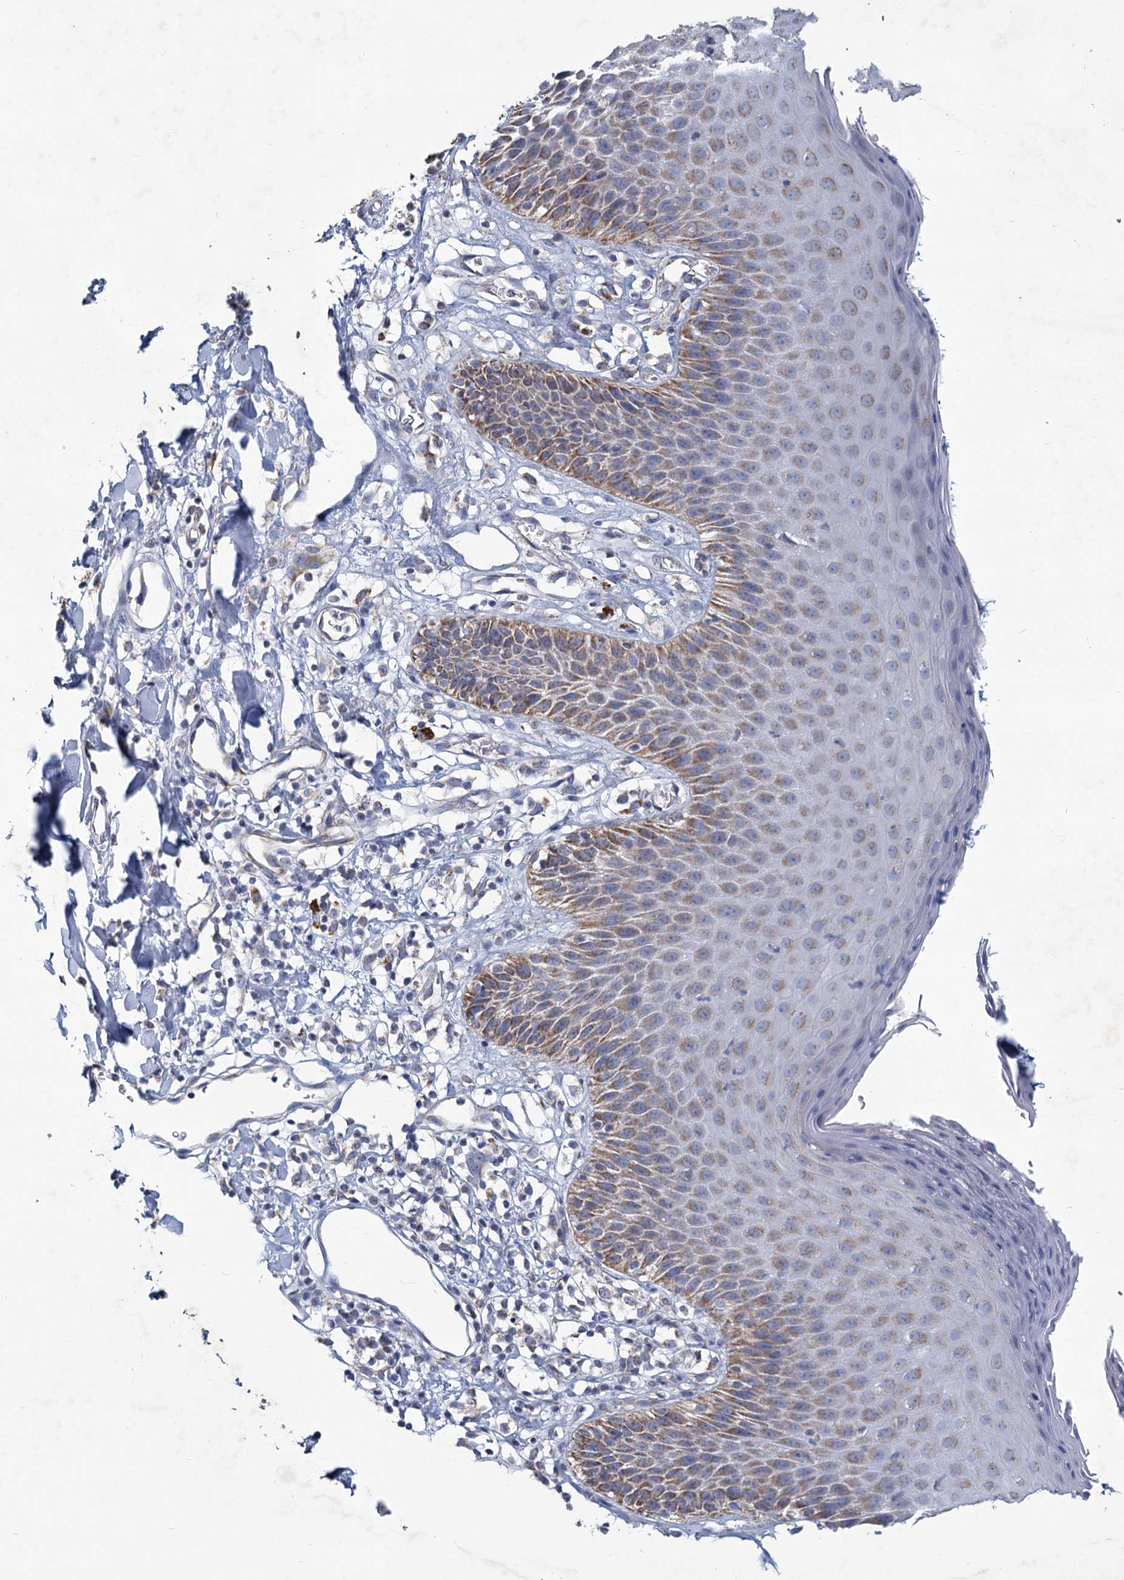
{"staining": {"intensity": "moderate", "quantity": ">75%", "location": "cytoplasmic/membranous"}, "tissue": "skin", "cell_type": "Epidermal cells", "image_type": "normal", "snomed": [{"axis": "morphology", "description": "Normal tissue, NOS"}, {"axis": "topography", "description": "Vulva"}], "caption": "Immunohistochemistry staining of unremarkable skin, which reveals medium levels of moderate cytoplasmic/membranous expression in about >75% of epidermal cells indicating moderate cytoplasmic/membranous protein staining. The staining was performed using DAB (brown) for protein detection and nuclei were counterstained in hematoxylin (blue).", "gene": "NDUFC2", "patient": {"sex": "female", "age": 68}}